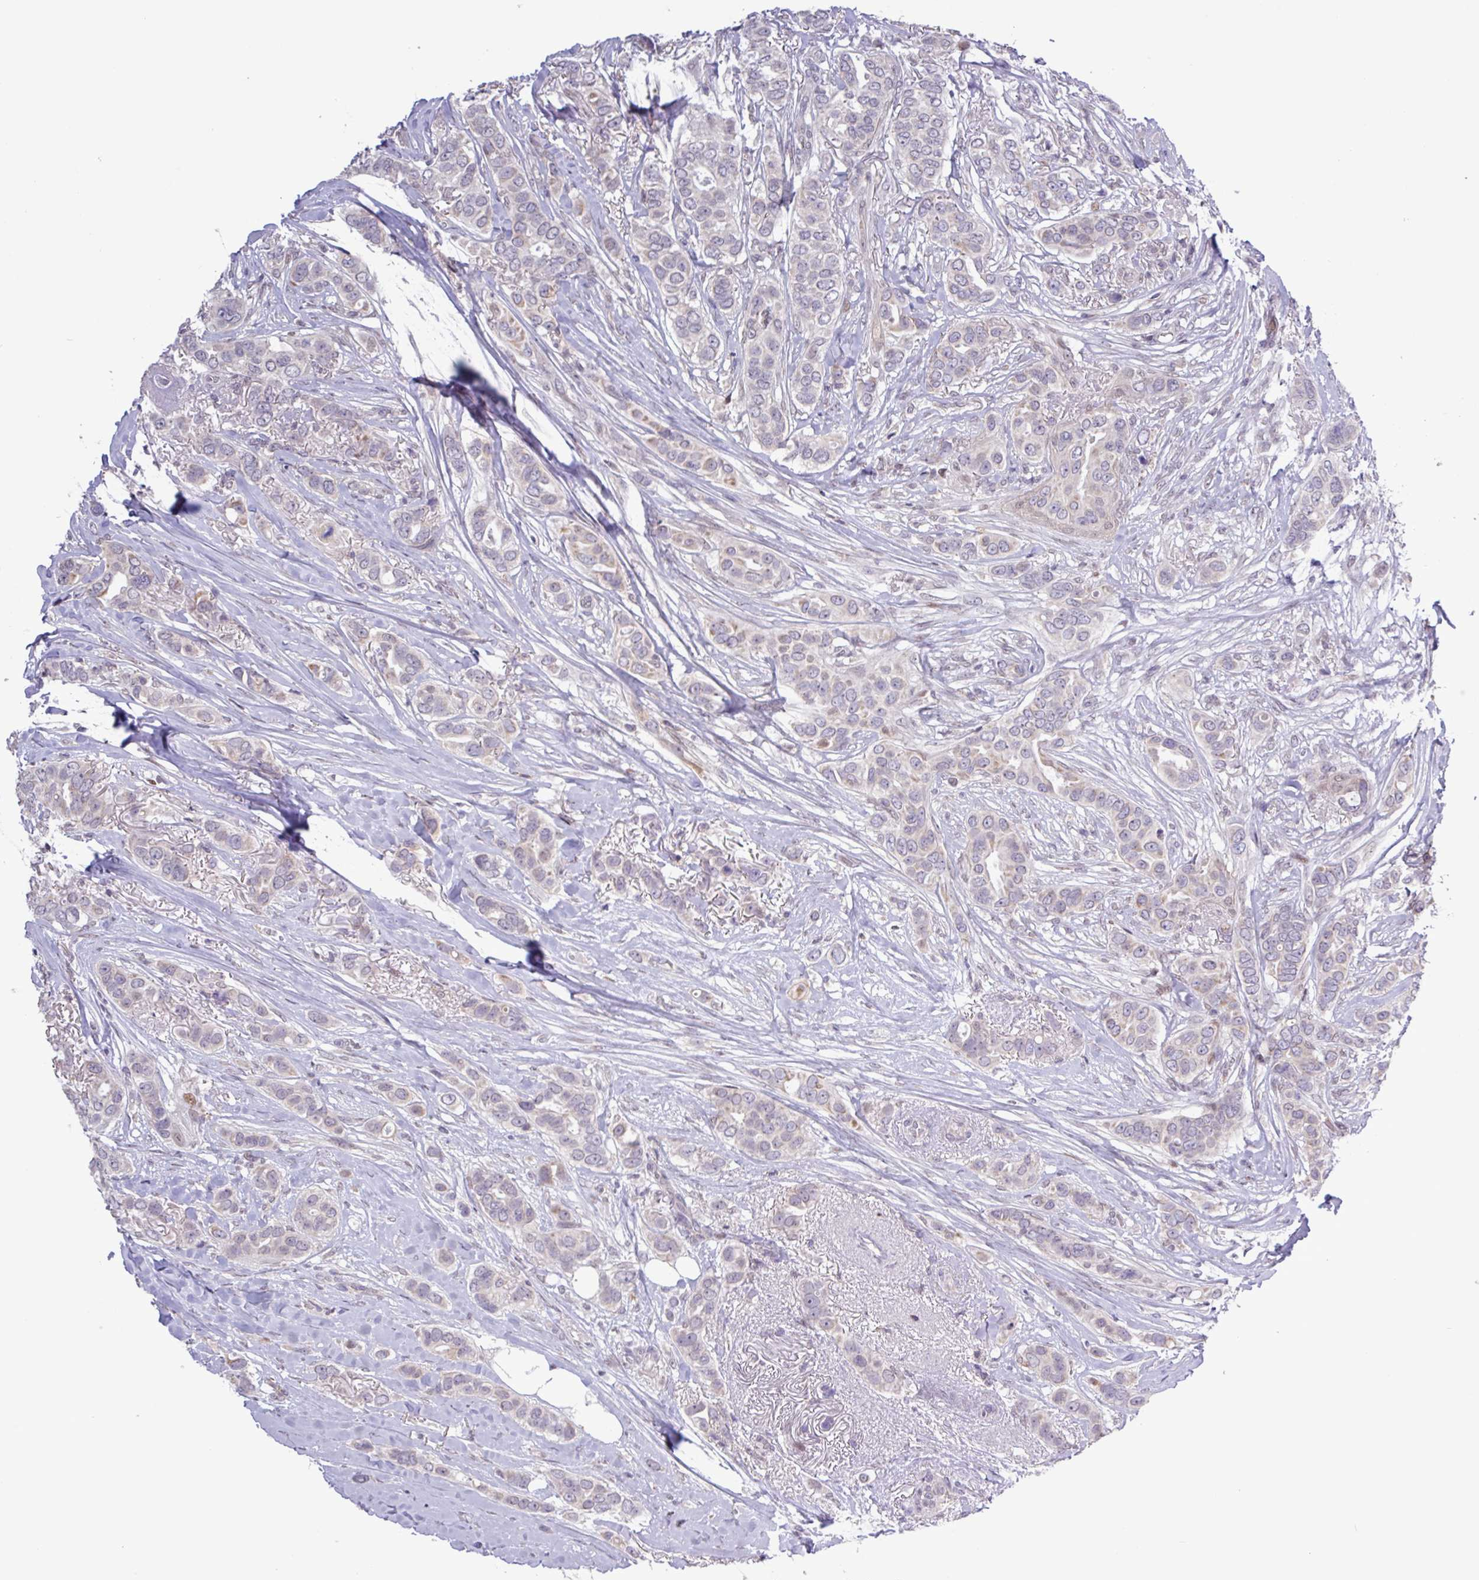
{"staining": {"intensity": "weak", "quantity": "<25%", "location": "cytoplasmic/membranous"}, "tissue": "breast cancer", "cell_type": "Tumor cells", "image_type": "cancer", "snomed": [{"axis": "morphology", "description": "Lobular carcinoma"}, {"axis": "topography", "description": "Breast"}], "caption": "Tumor cells are negative for protein expression in human breast cancer (lobular carcinoma).", "gene": "RTL3", "patient": {"sex": "female", "age": 51}}